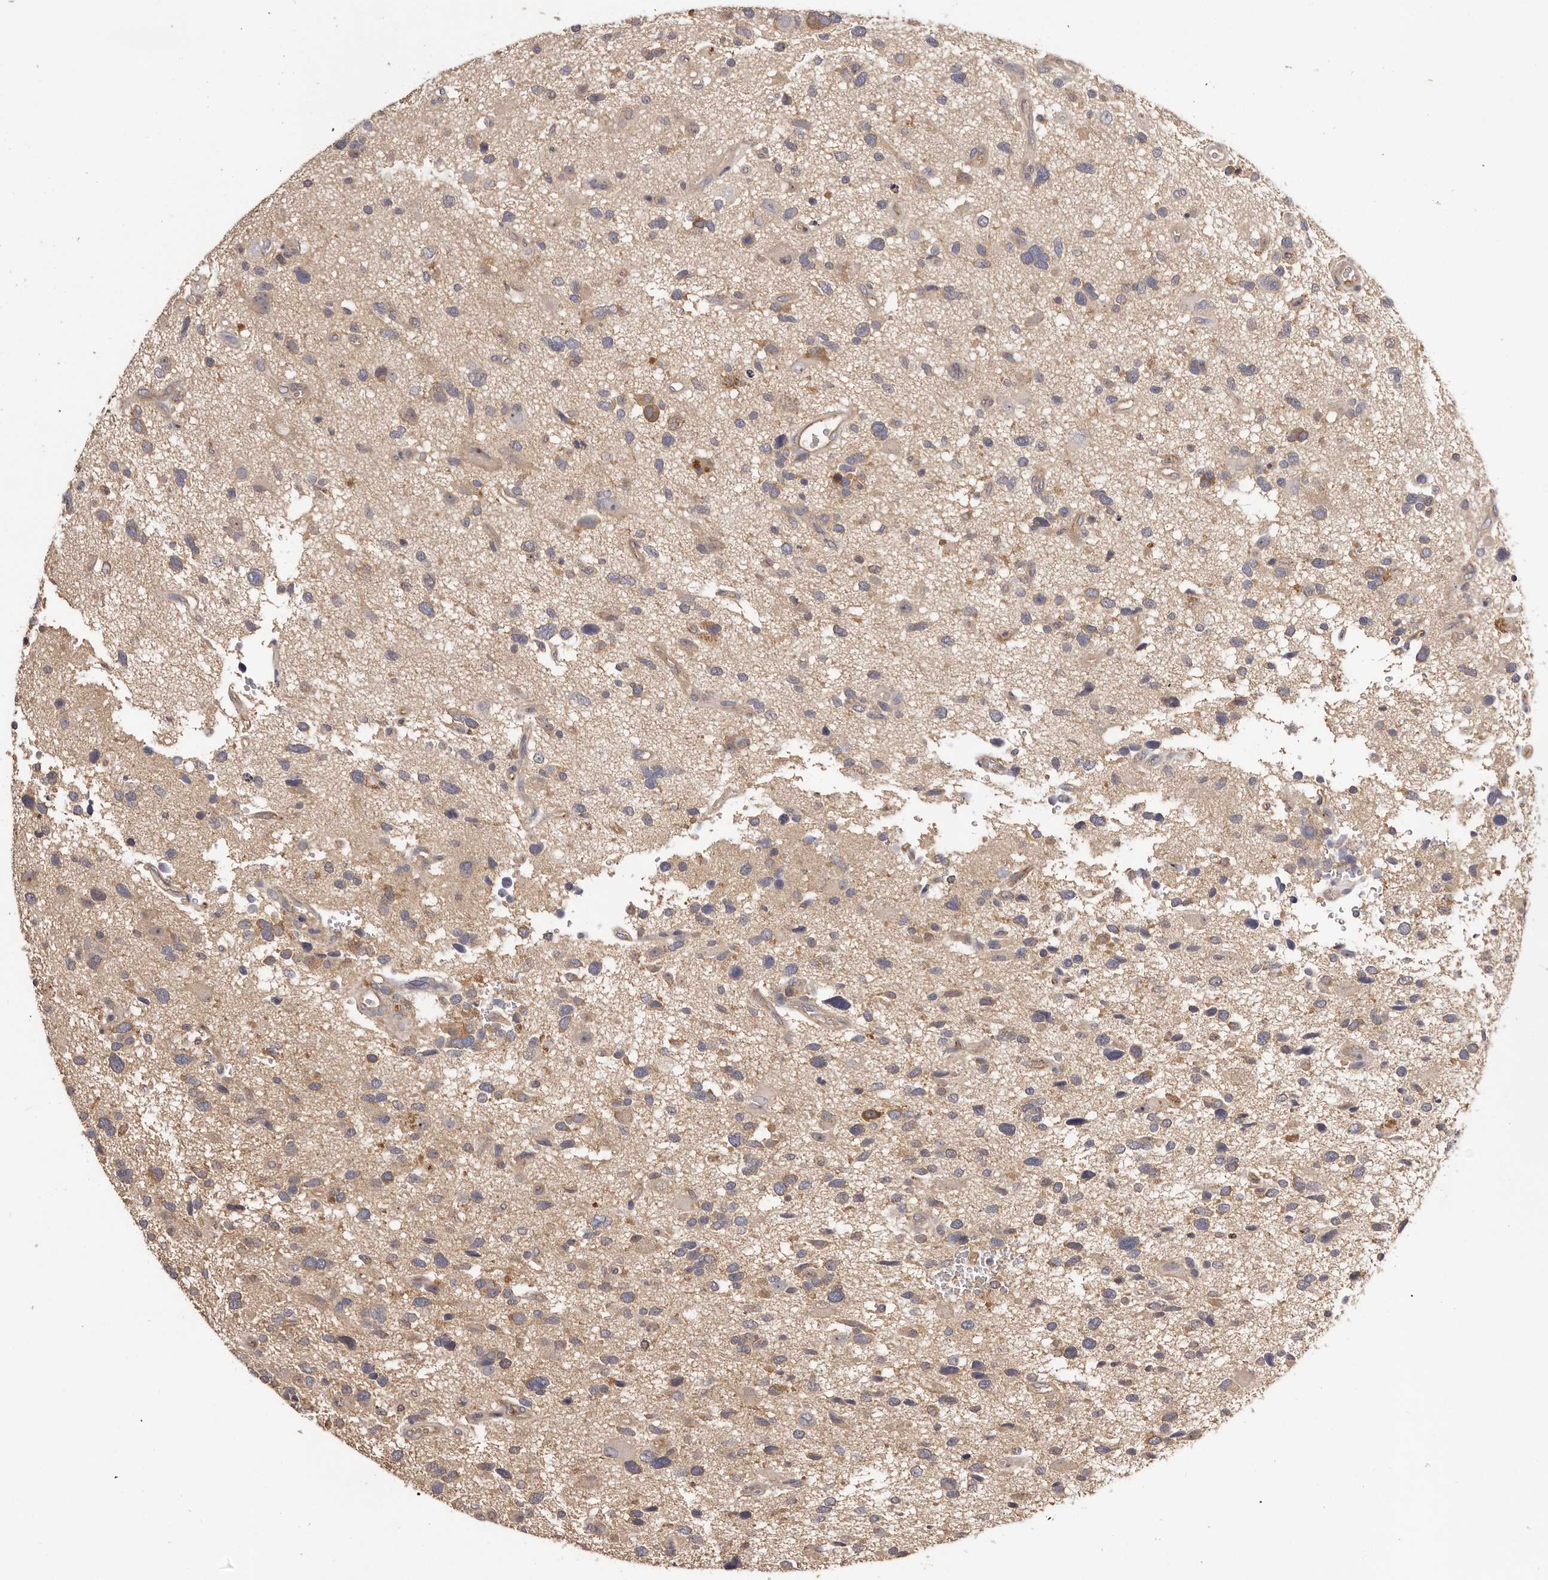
{"staining": {"intensity": "weak", "quantity": ">75%", "location": "cytoplasmic/membranous"}, "tissue": "glioma", "cell_type": "Tumor cells", "image_type": "cancer", "snomed": [{"axis": "morphology", "description": "Glioma, malignant, High grade"}, {"axis": "topography", "description": "Brain"}], "caption": "Brown immunohistochemical staining in glioma reveals weak cytoplasmic/membranous staining in about >75% of tumor cells.", "gene": "LTV1", "patient": {"sex": "male", "age": 33}}